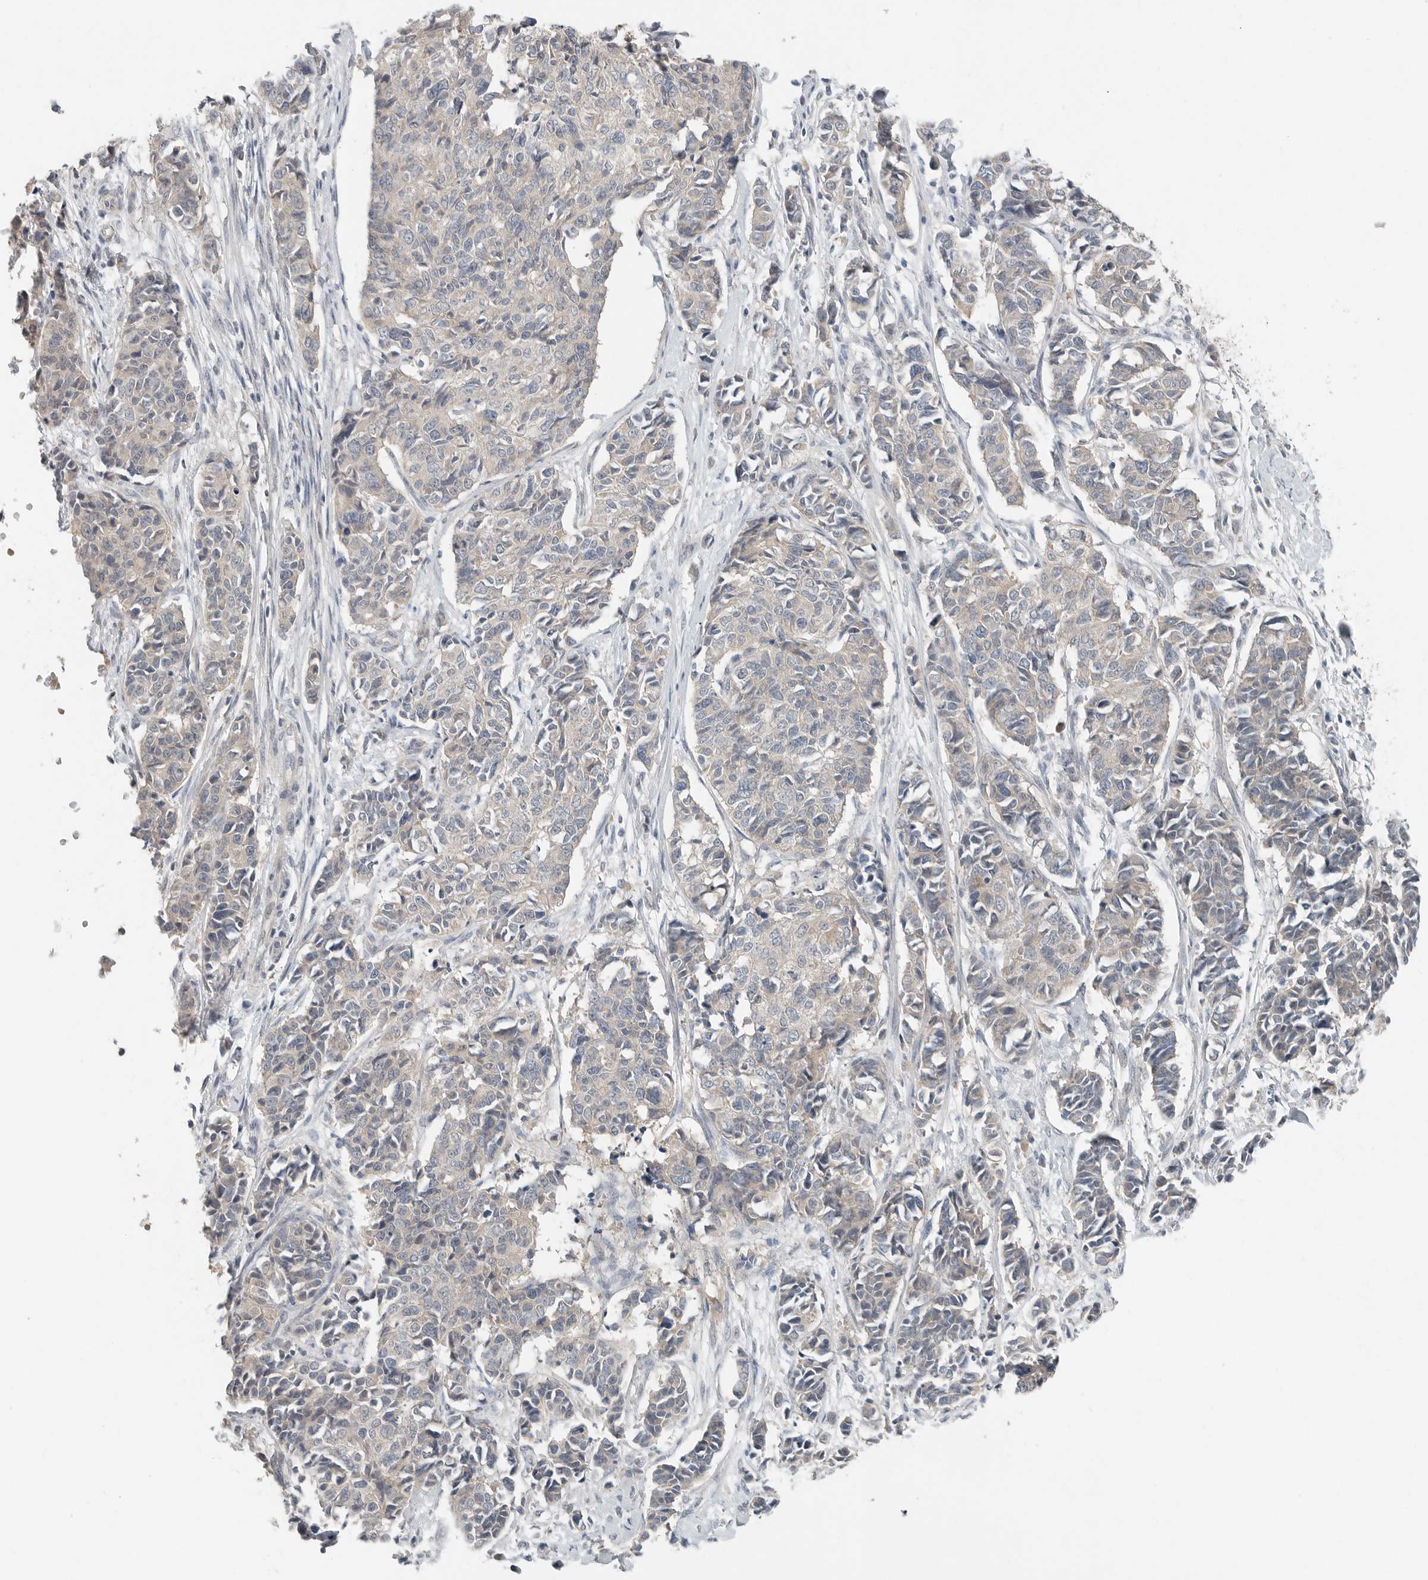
{"staining": {"intensity": "negative", "quantity": "none", "location": "none"}, "tissue": "cervical cancer", "cell_type": "Tumor cells", "image_type": "cancer", "snomed": [{"axis": "morphology", "description": "Normal tissue, NOS"}, {"axis": "morphology", "description": "Squamous cell carcinoma, NOS"}, {"axis": "topography", "description": "Cervix"}], "caption": "Squamous cell carcinoma (cervical) stained for a protein using immunohistochemistry (IHC) exhibits no staining tumor cells.", "gene": "FCRLB", "patient": {"sex": "female", "age": 35}}